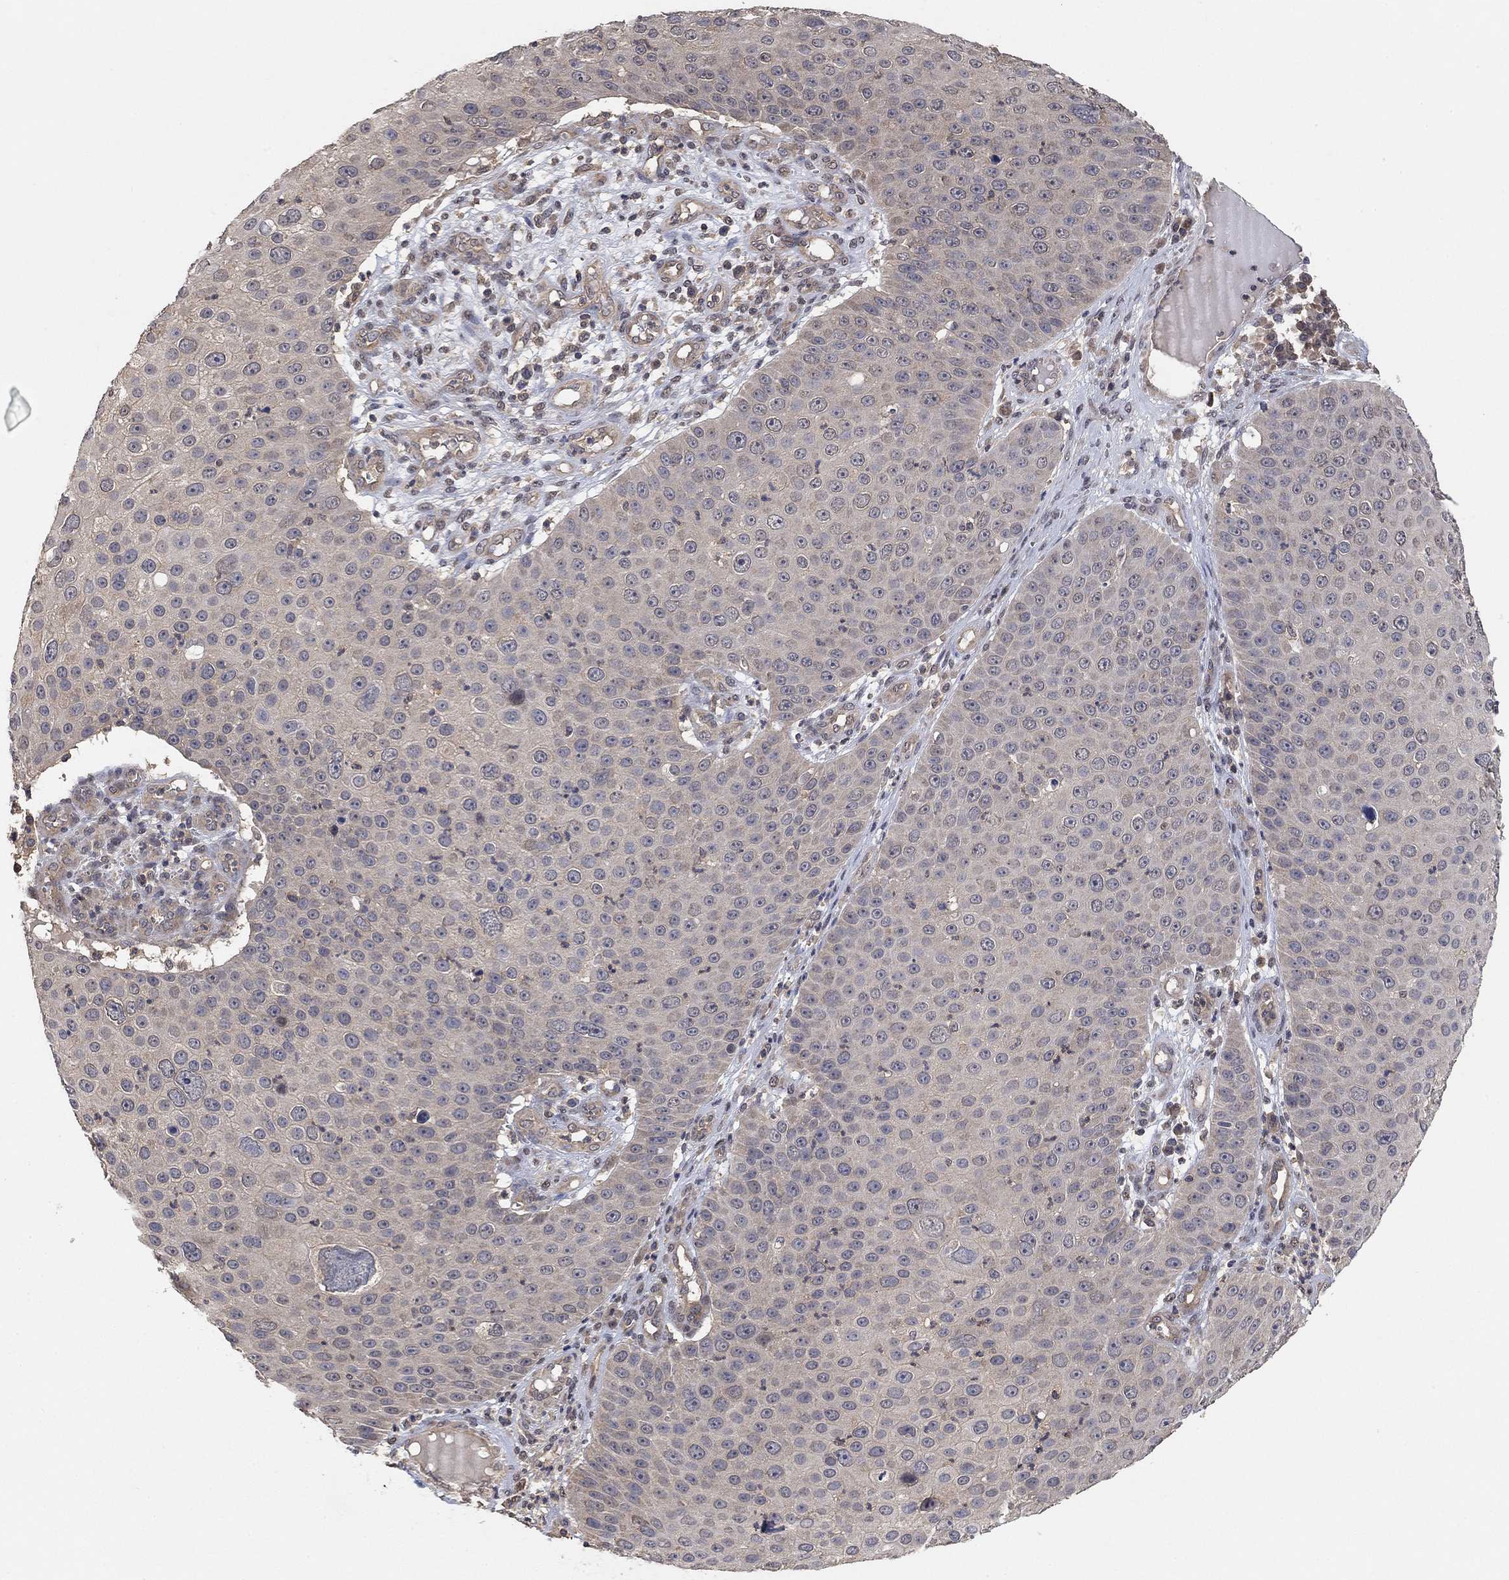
{"staining": {"intensity": "negative", "quantity": "none", "location": "none"}, "tissue": "skin cancer", "cell_type": "Tumor cells", "image_type": "cancer", "snomed": [{"axis": "morphology", "description": "Squamous cell carcinoma, NOS"}, {"axis": "topography", "description": "Skin"}], "caption": "Squamous cell carcinoma (skin) was stained to show a protein in brown. There is no significant positivity in tumor cells.", "gene": "CCDC43", "patient": {"sex": "male", "age": 71}}